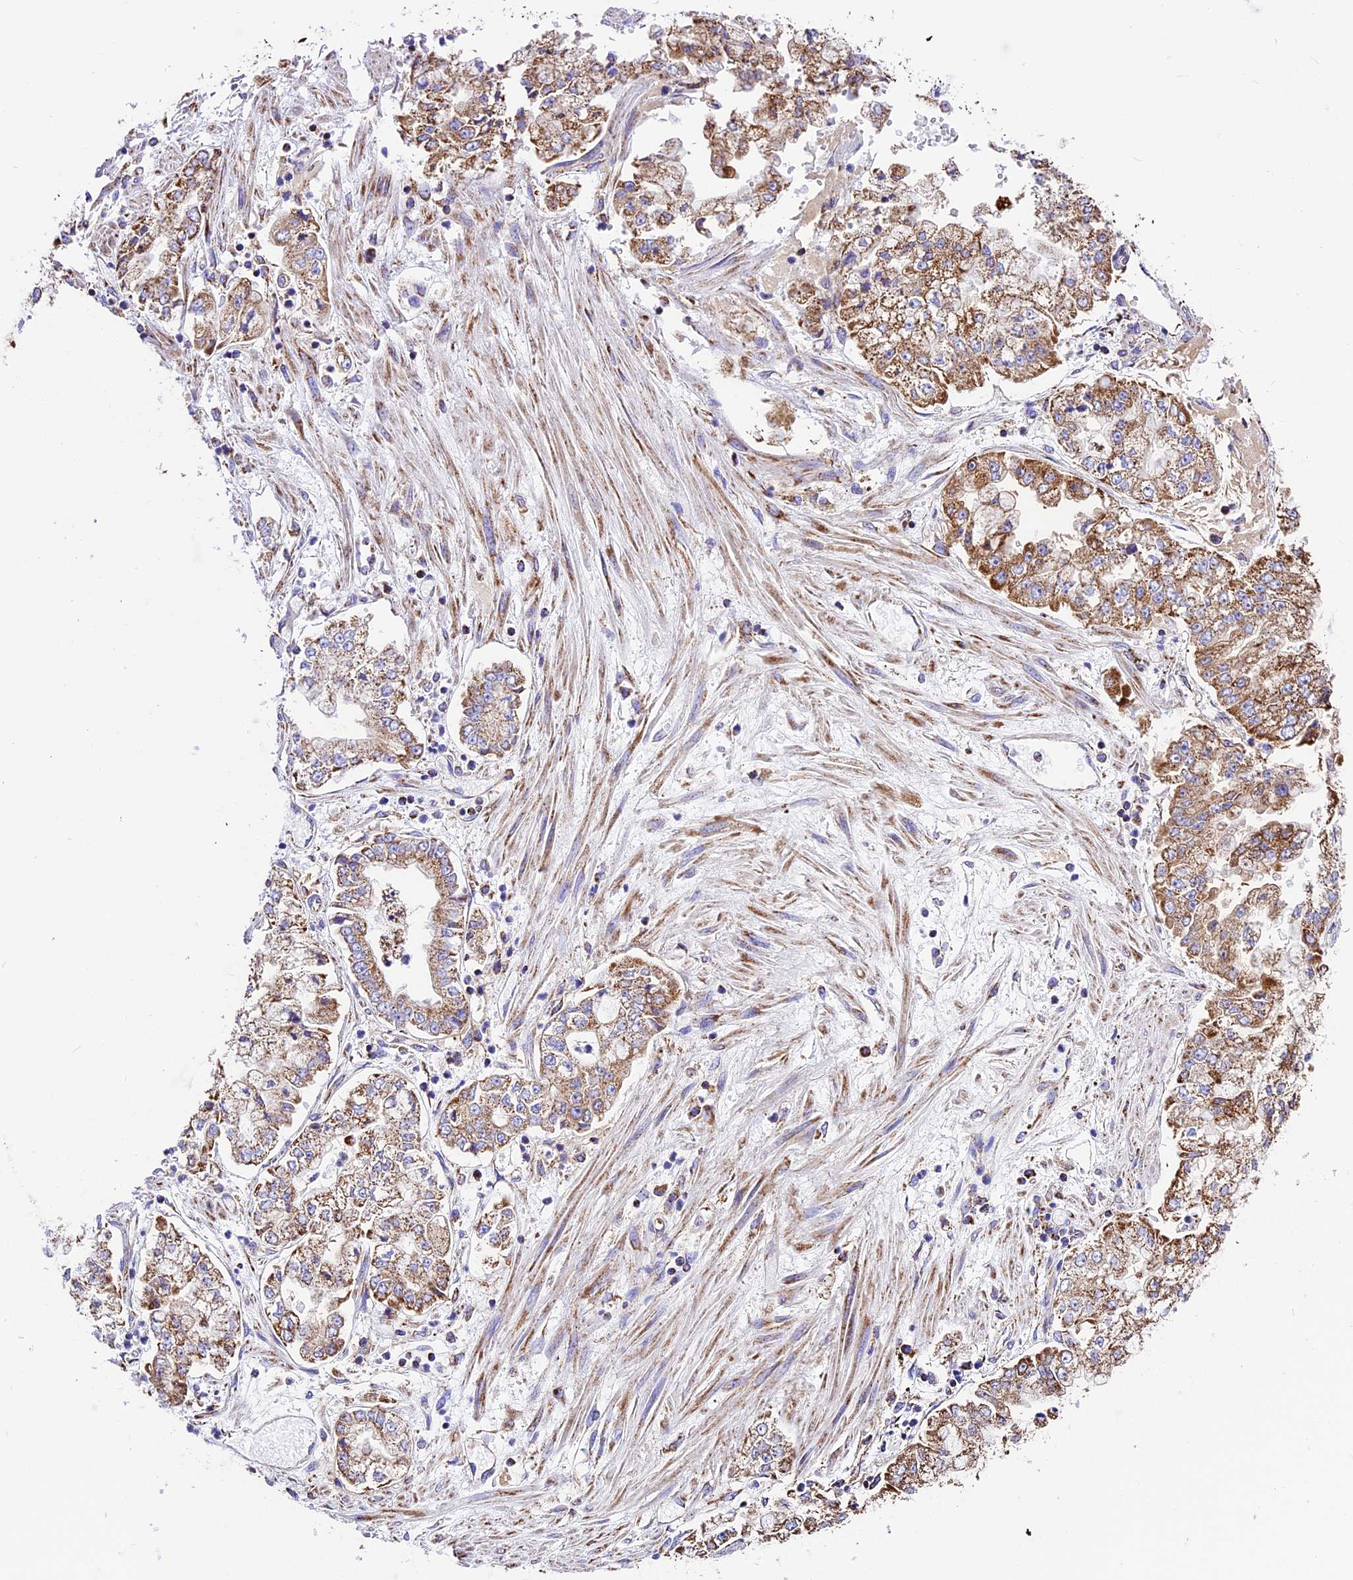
{"staining": {"intensity": "moderate", "quantity": ">75%", "location": "cytoplasmic/membranous"}, "tissue": "stomach cancer", "cell_type": "Tumor cells", "image_type": "cancer", "snomed": [{"axis": "morphology", "description": "Adenocarcinoma, NOS"}, {"axis": "topography", "description": "Stomach"}], "caption": "Protein expression by immunohistochemistry reveals moderate cytoplasmic/membranous staining in approximately >75% of tumor cells in adenocarcinoma (stomach).", "gene": "DCAF5", "patient": {"sex": "male", "age": 76}}